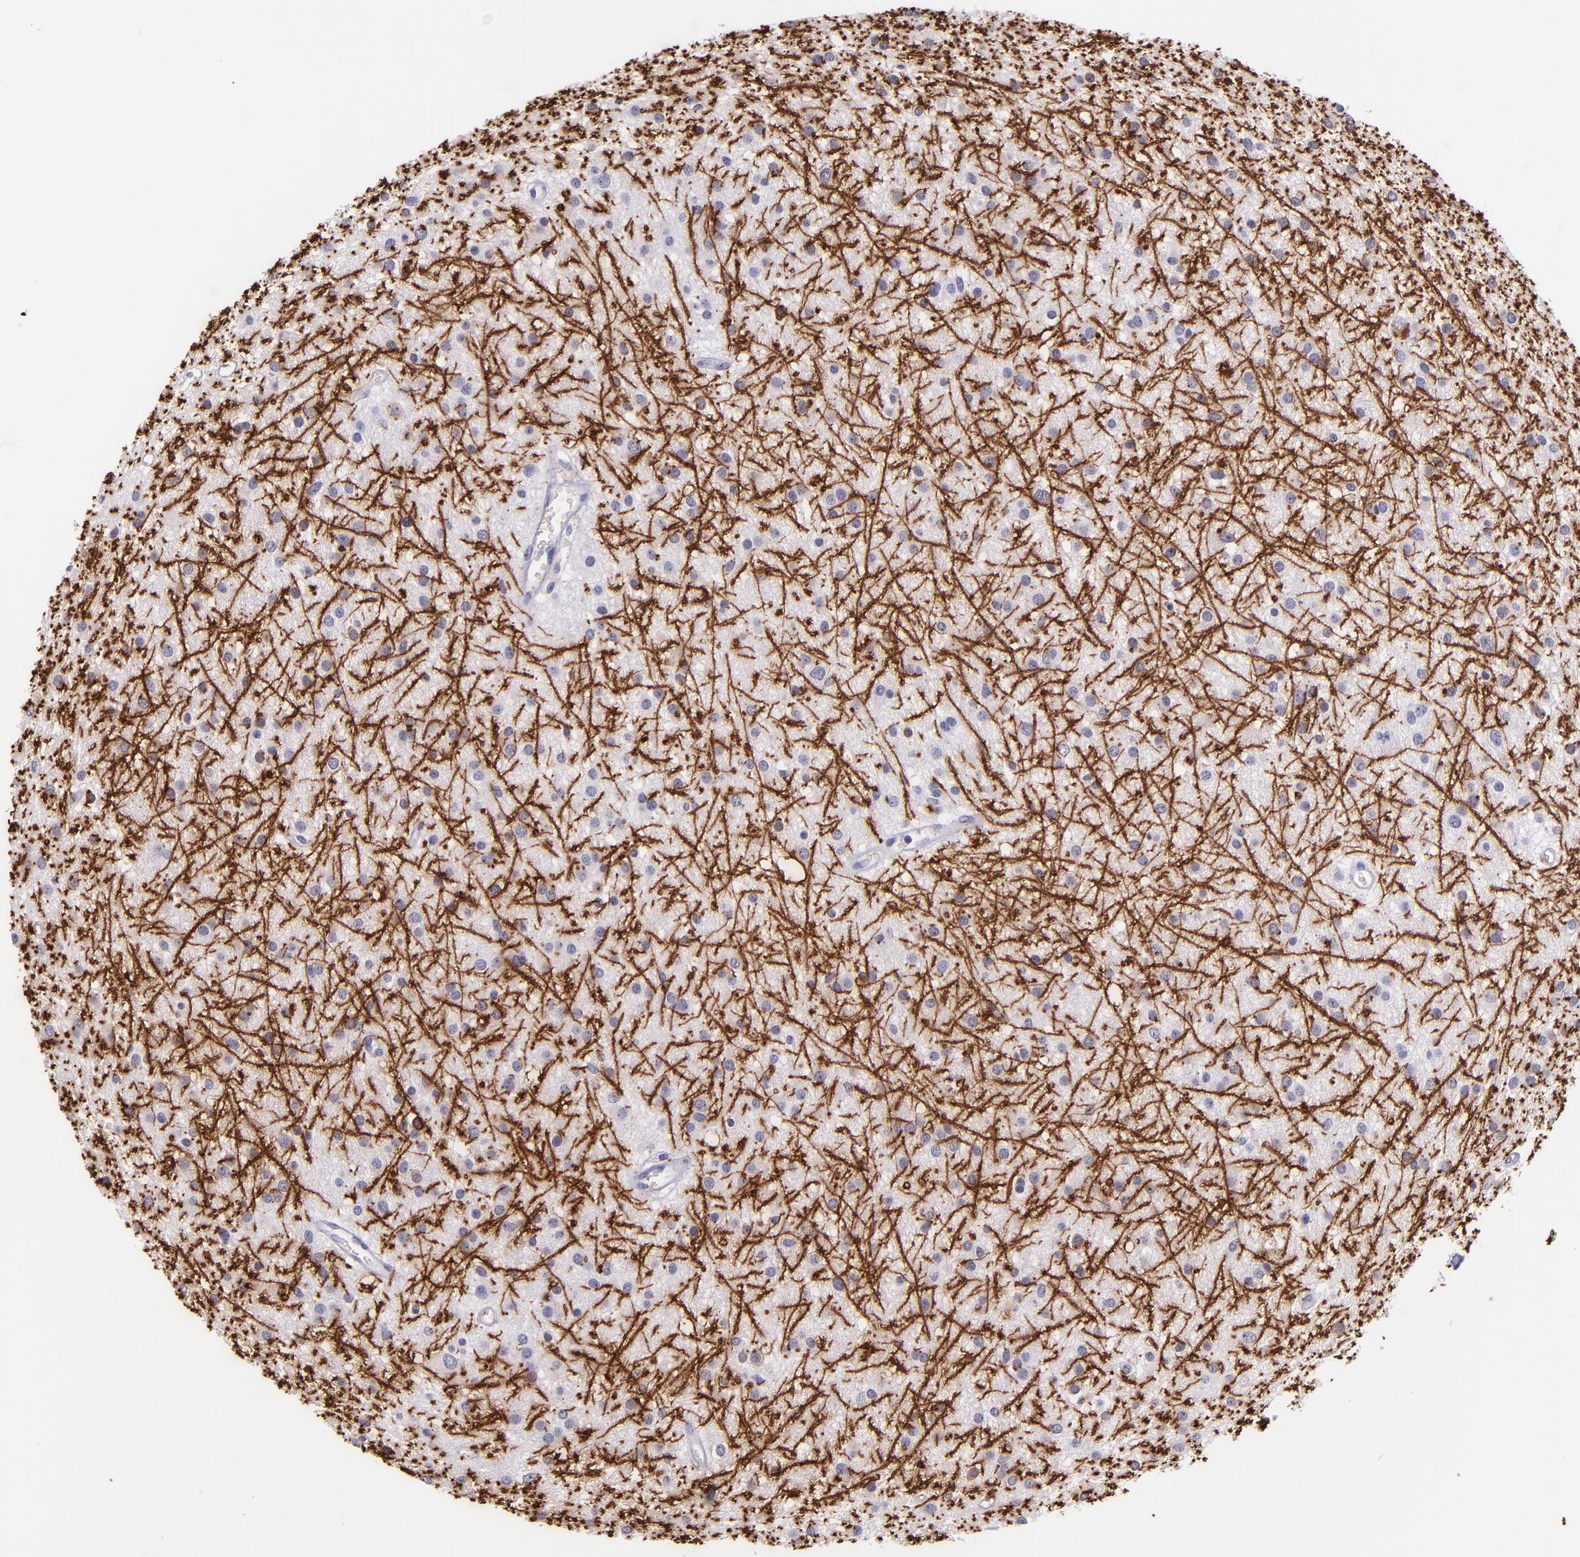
{"staining": {"intensity": "negative", "quantity": "none", "location": "none"}, "tissue": "glioma", "cell_type": "Tumor cells", "image_type": "cancer", "snomed": [{"axis": "morphology", "description": "Glioma, malignant, Low grade"}, {"axis": "topography", "description": "Brain"}], "caption": "The histopathology image exhibits no staining of tumor cells in malignant glioma (low-grade).", "gene": "MBP", "patient": {"sex": "female", "age": 36}}